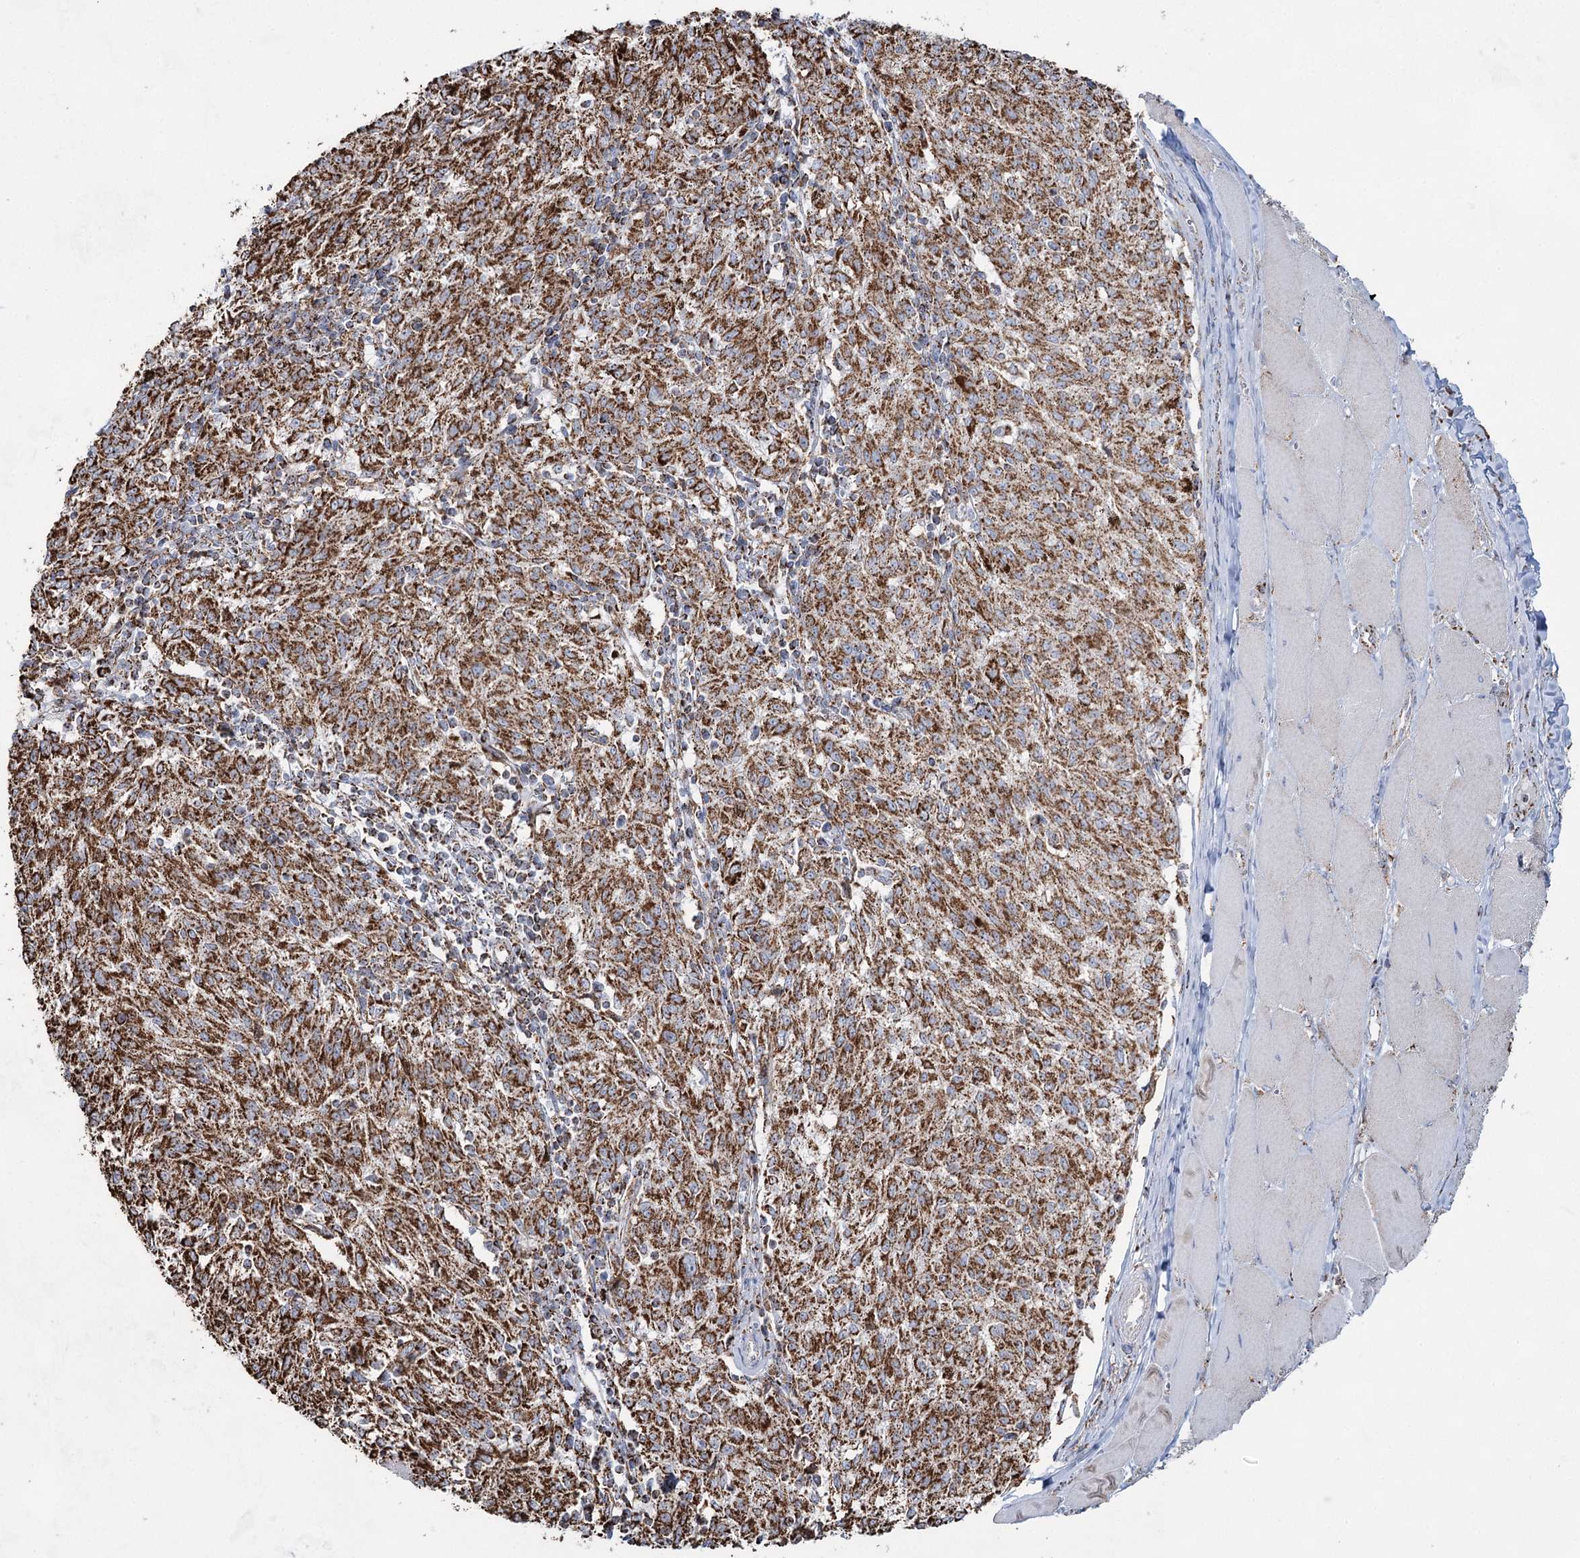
{"staining": {"intensity": "moderate", "quantity": ">75%", "location": "cytoplasmic/membranous"}, "tissue": "melanoma", "cell_type": "Tumor cells", "image_type": "cancer", "snomed": [{"axis": "morphology", "description": "Malignant melanoma, NOS"}, {"axis": "topography", "description": "Skin"}], "caption": "Brown immunohistochemical staining in malignant melanoma reveals moderate cytoplasmic/membranous positivity in approximately >75% of tumor cells.", "gene": "CWF19L1", "patient": {"sex": "female", "age": 72}}